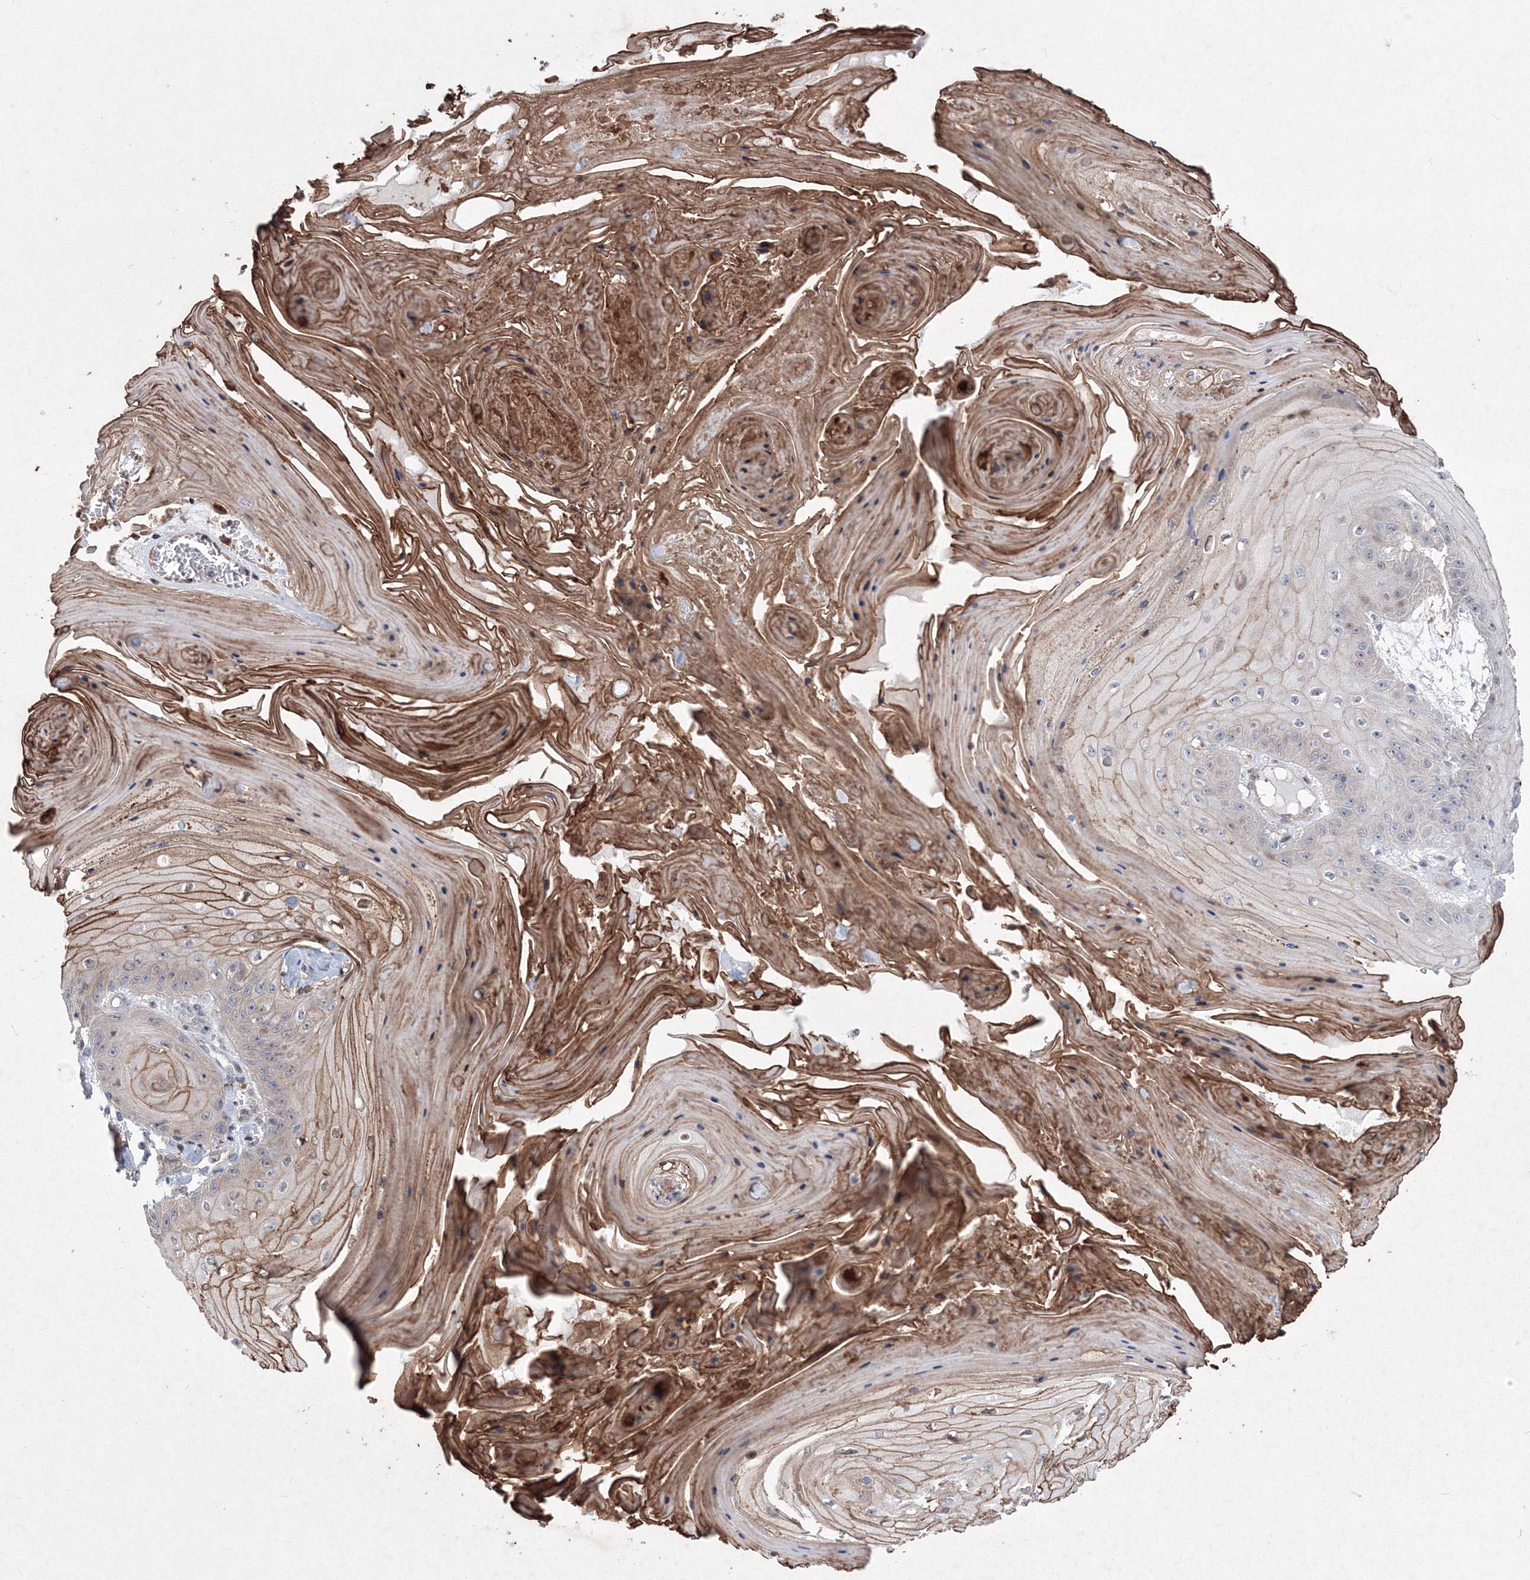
{"staining": {"intensity": "moderate", "quantity": "<25%", "location": "cytoplasmic/membranous,nuclear"}, "tissue": "skin cancer", "cell_type": "Tumor cells", "image_type": "cancer", "snomed": [{"axis": "morphology", "description": "Squamous cell carcinoma, NOS"}, {"axis": "topography", "description": "Skin"}], "caption": "Protein staining by immunohistochemistry exhibits moderate cytoplasmic/membranous and nuclear positivity in about <25% of tumor cells in skin squamous cell carcinoma.", "gene": "RNPEPL1", "patient": {"sex": "male", "age": 74}}